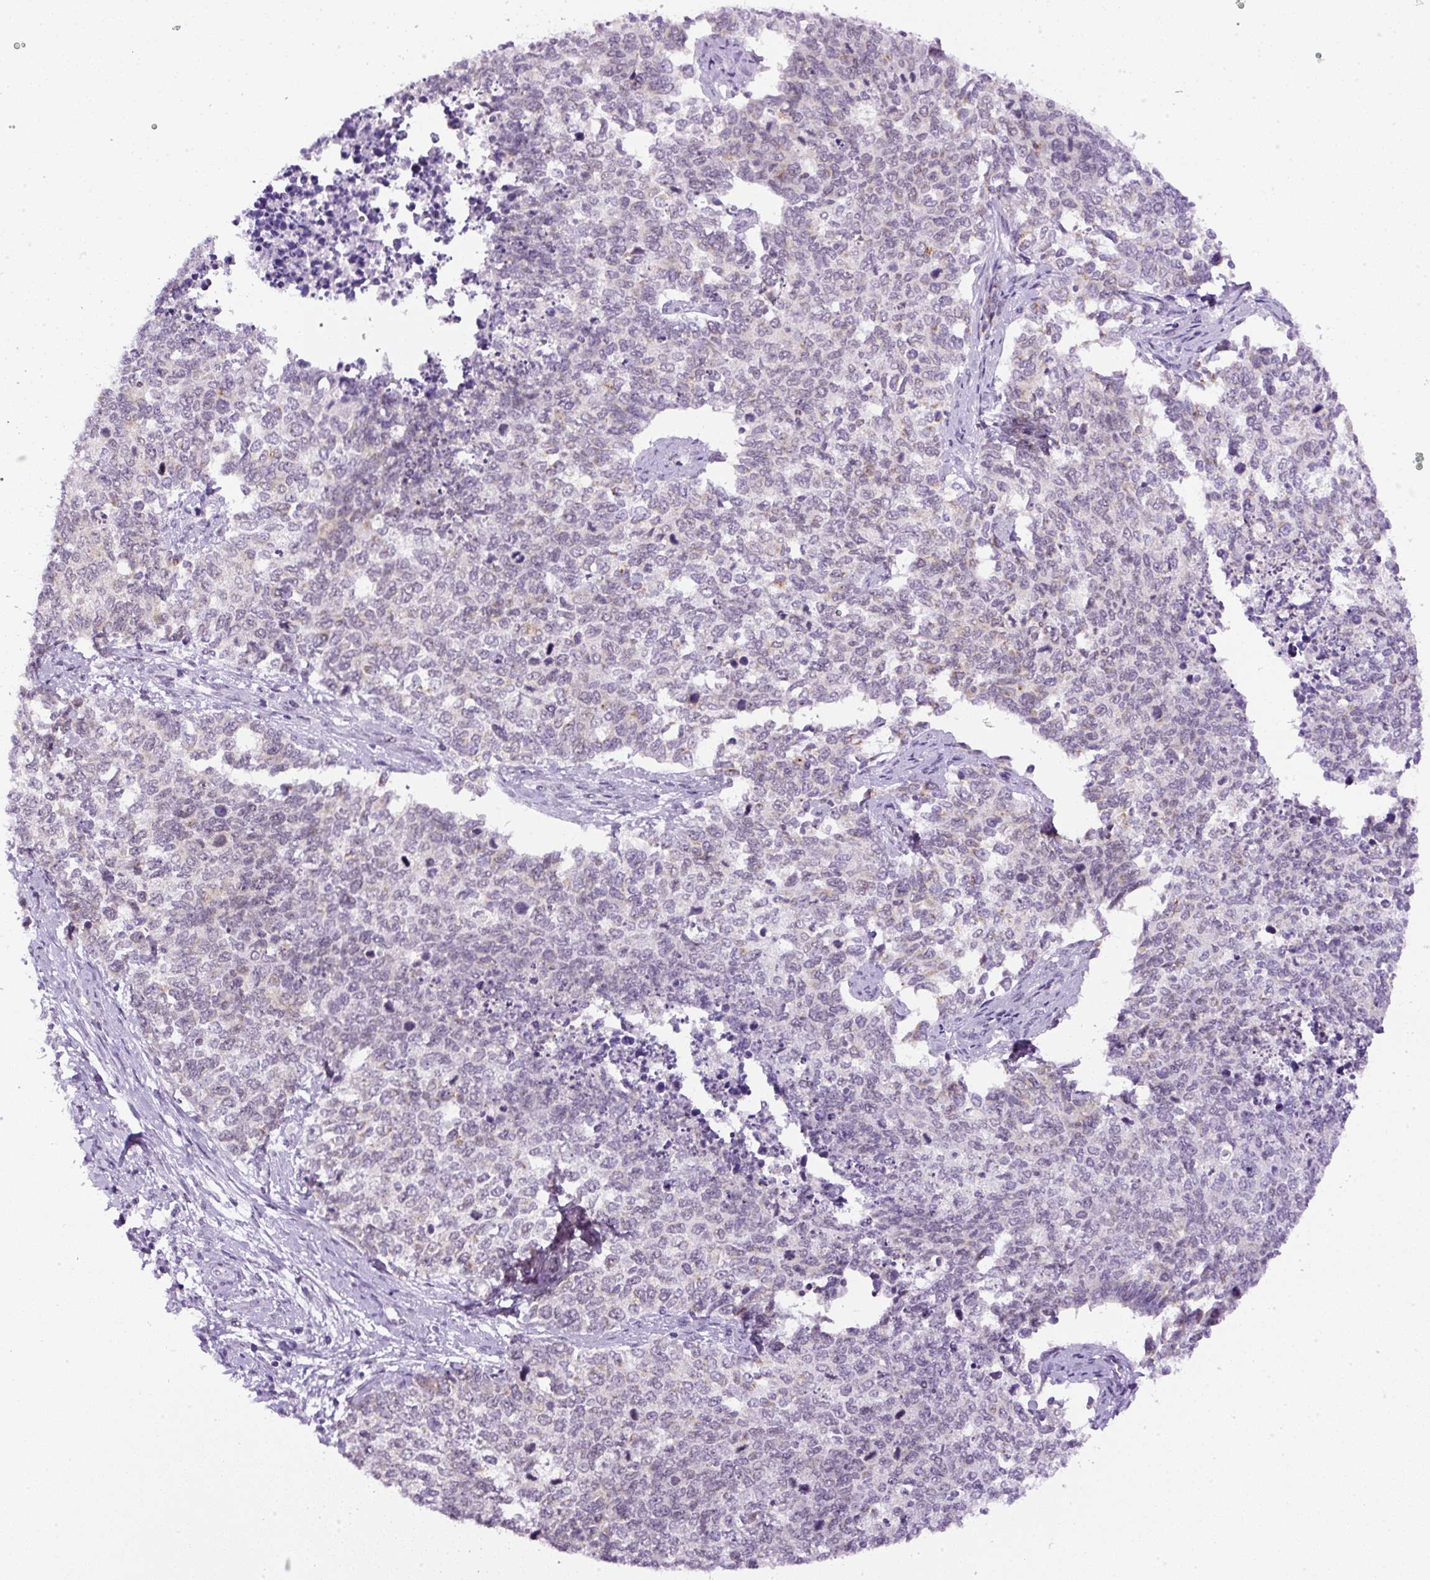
{"staining": {"intensity": "negative", "quantity": "none", "location": "none"}, "tissue": "cervical cancer", "cell_type": "Tumor cells", "image_type": "cancer", "snomed": [{"axis": "morphology", "description": "Squamous cell carcinoma, NOS"}, {"axis": "topography", "description": "Cervix"}], "caption": "This is an immunohistochemistry (IHC) histopathology image of human cervical squamous cell carcinoma. There is no staining in tumor cells.", "gene": "RHBDD2", "patient": {"sex": "female", "age": 63}}